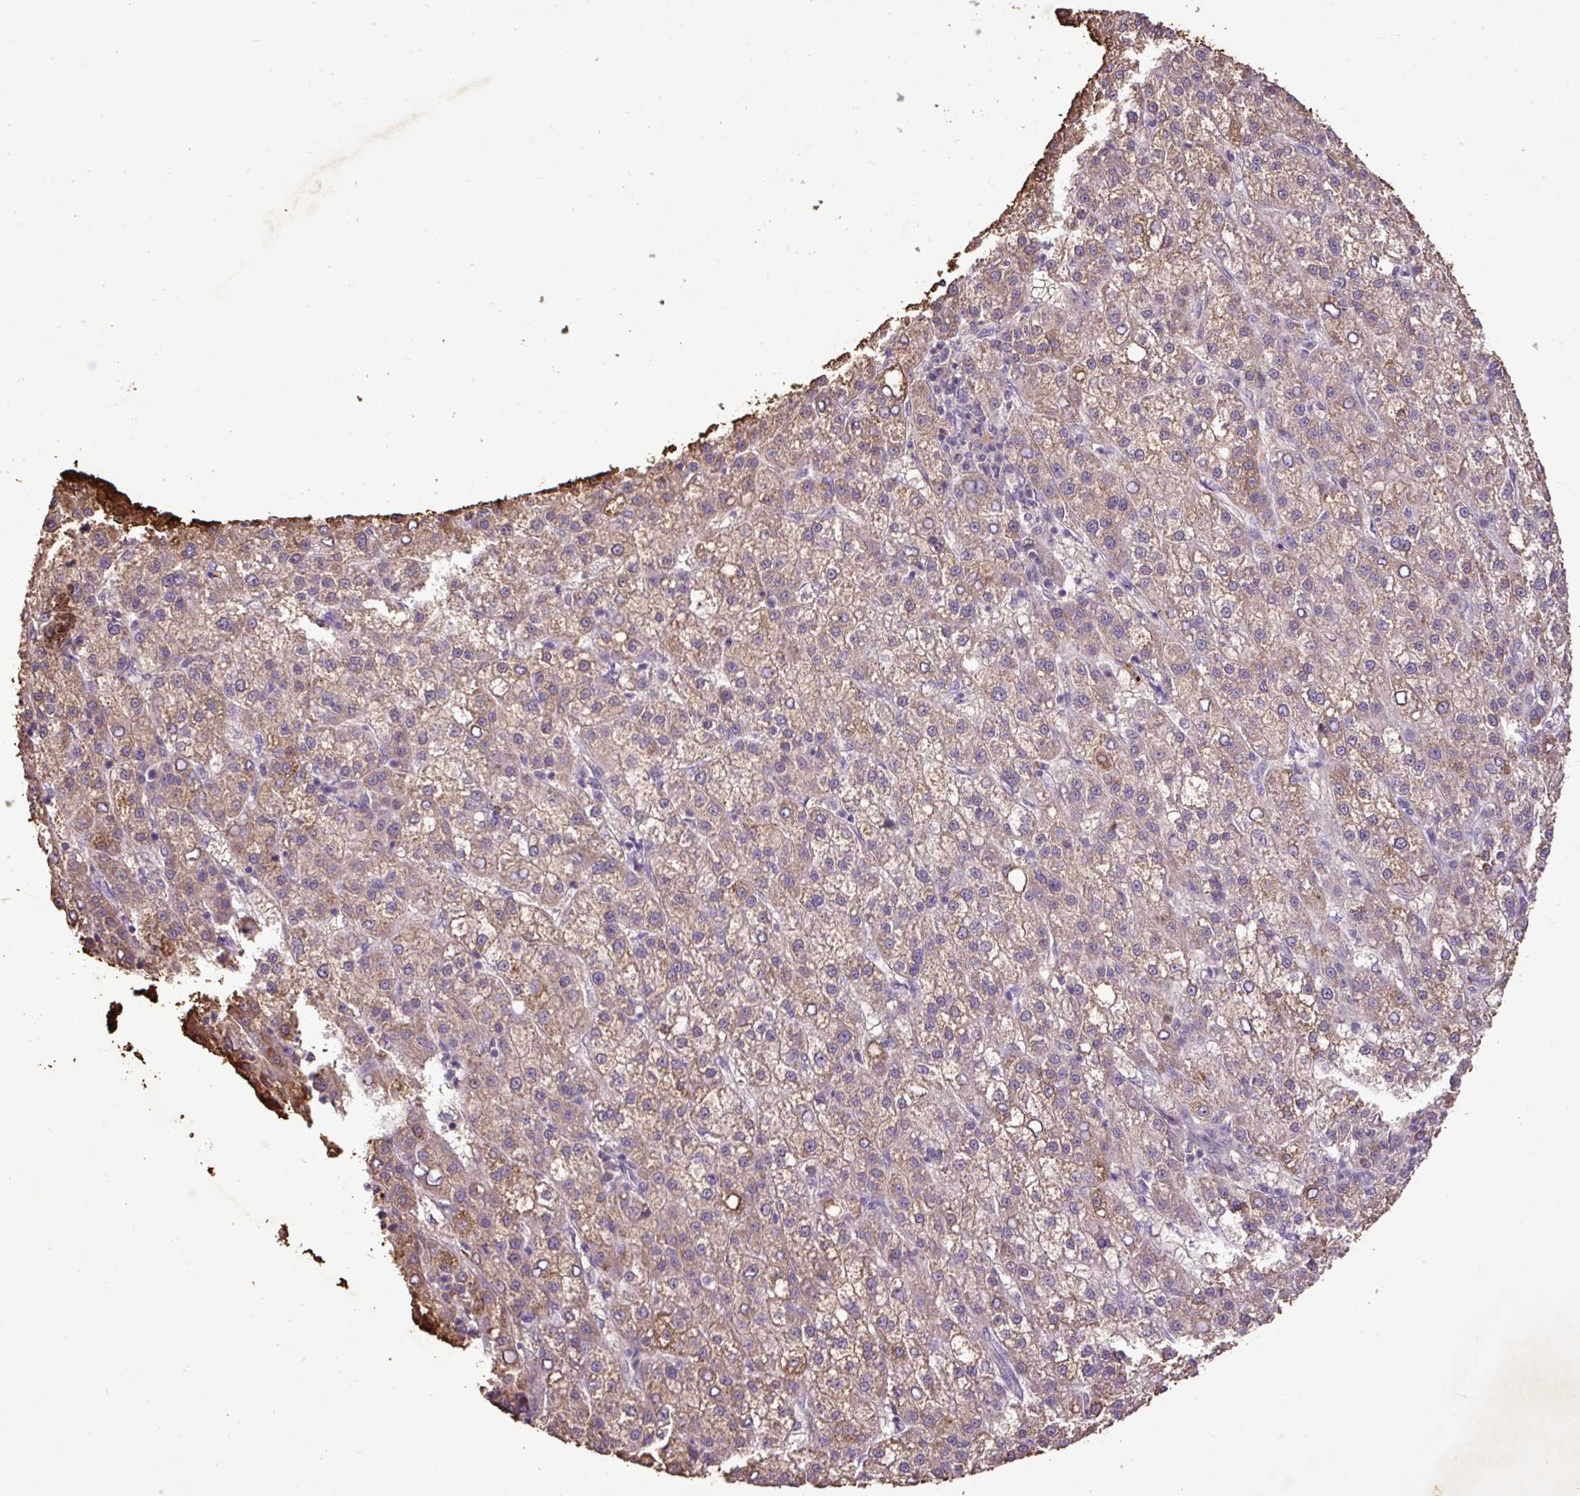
{"staining": {"intensity": "weak", "quantity": "<25%", "location": "cytoplasmic/membranous"}, "tissue": "liver cancer", "cell_type": "Tumor cells", "image_type": "cancer", "snomed": [{"axis": "morphology", "description": "Carcinoma, Hepatocellular, NOS"}, {"axis": "topography", "description": "Liver"}], "caption": "Immunohistochemistry of human hepatocellular carcinoma (liver) displays no positivity in tumor cells. Brightfield microscopy of IHC stained with DAB (brown) and hematoxylin (blue), captured at high magnification.", "gene": "LRTM2", "patient": {"sex": "female", "age": 58}}